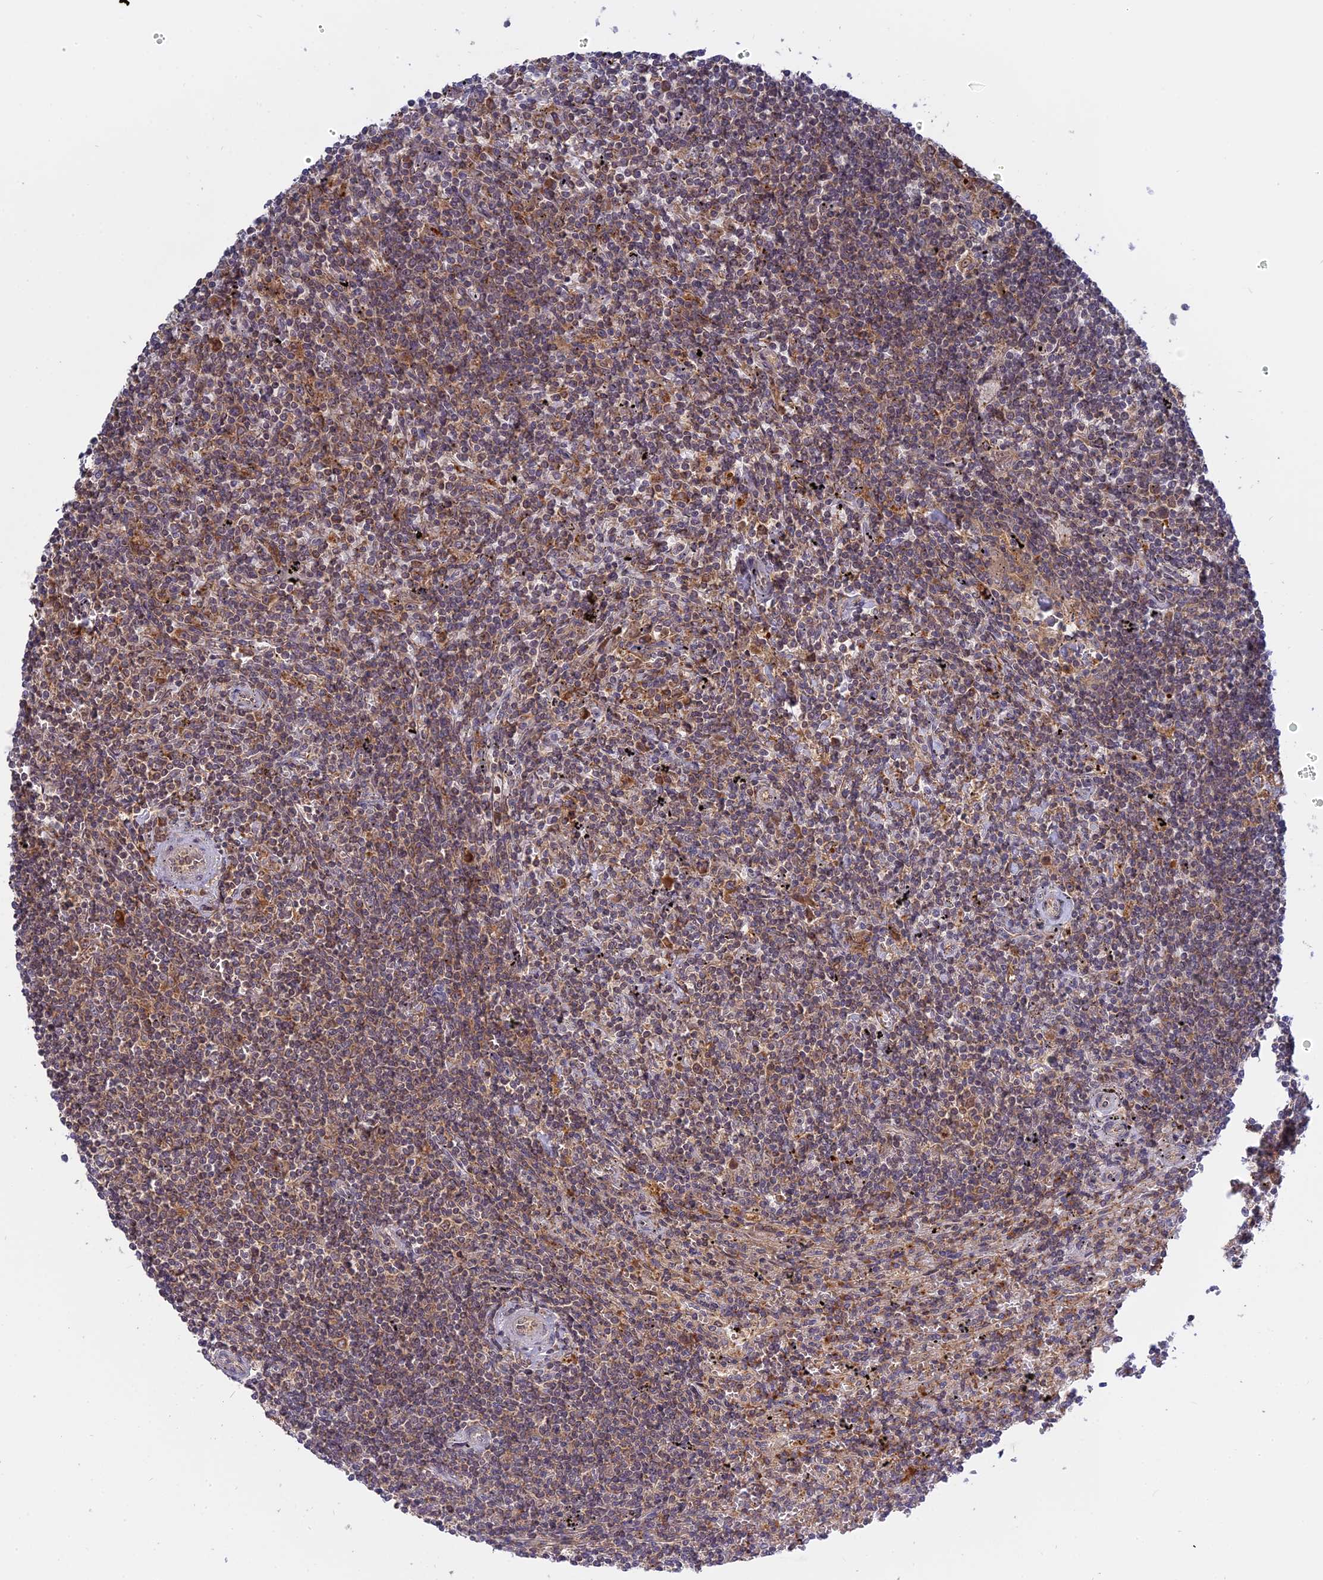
{"staining": {"intensity": "weak", "quantity": "25%-75%", "location": "cytoplasmic/membranous"}, "tissue": "lymphoma", "cell_type": "Tumor cells", "image_type": "cancer", "snomed": [{"axis": "morphology", "description": "Malignant lymphoma, non-Hodgkin's type, Low grade"}, {"axis": "topography", "description": "Spleen"}], "caption": "Immunohistochemistry of human lymphoma displays low levels of weak cytoplasmic/membranous staining in about 25%-75% of tumor cells. (Stains: DAB in brown, nuclei in blue, Microscopy: brightfield microscopy at high magnification).", "gene": "IL21R", "patient": {"sex": "male", "age": 76}}